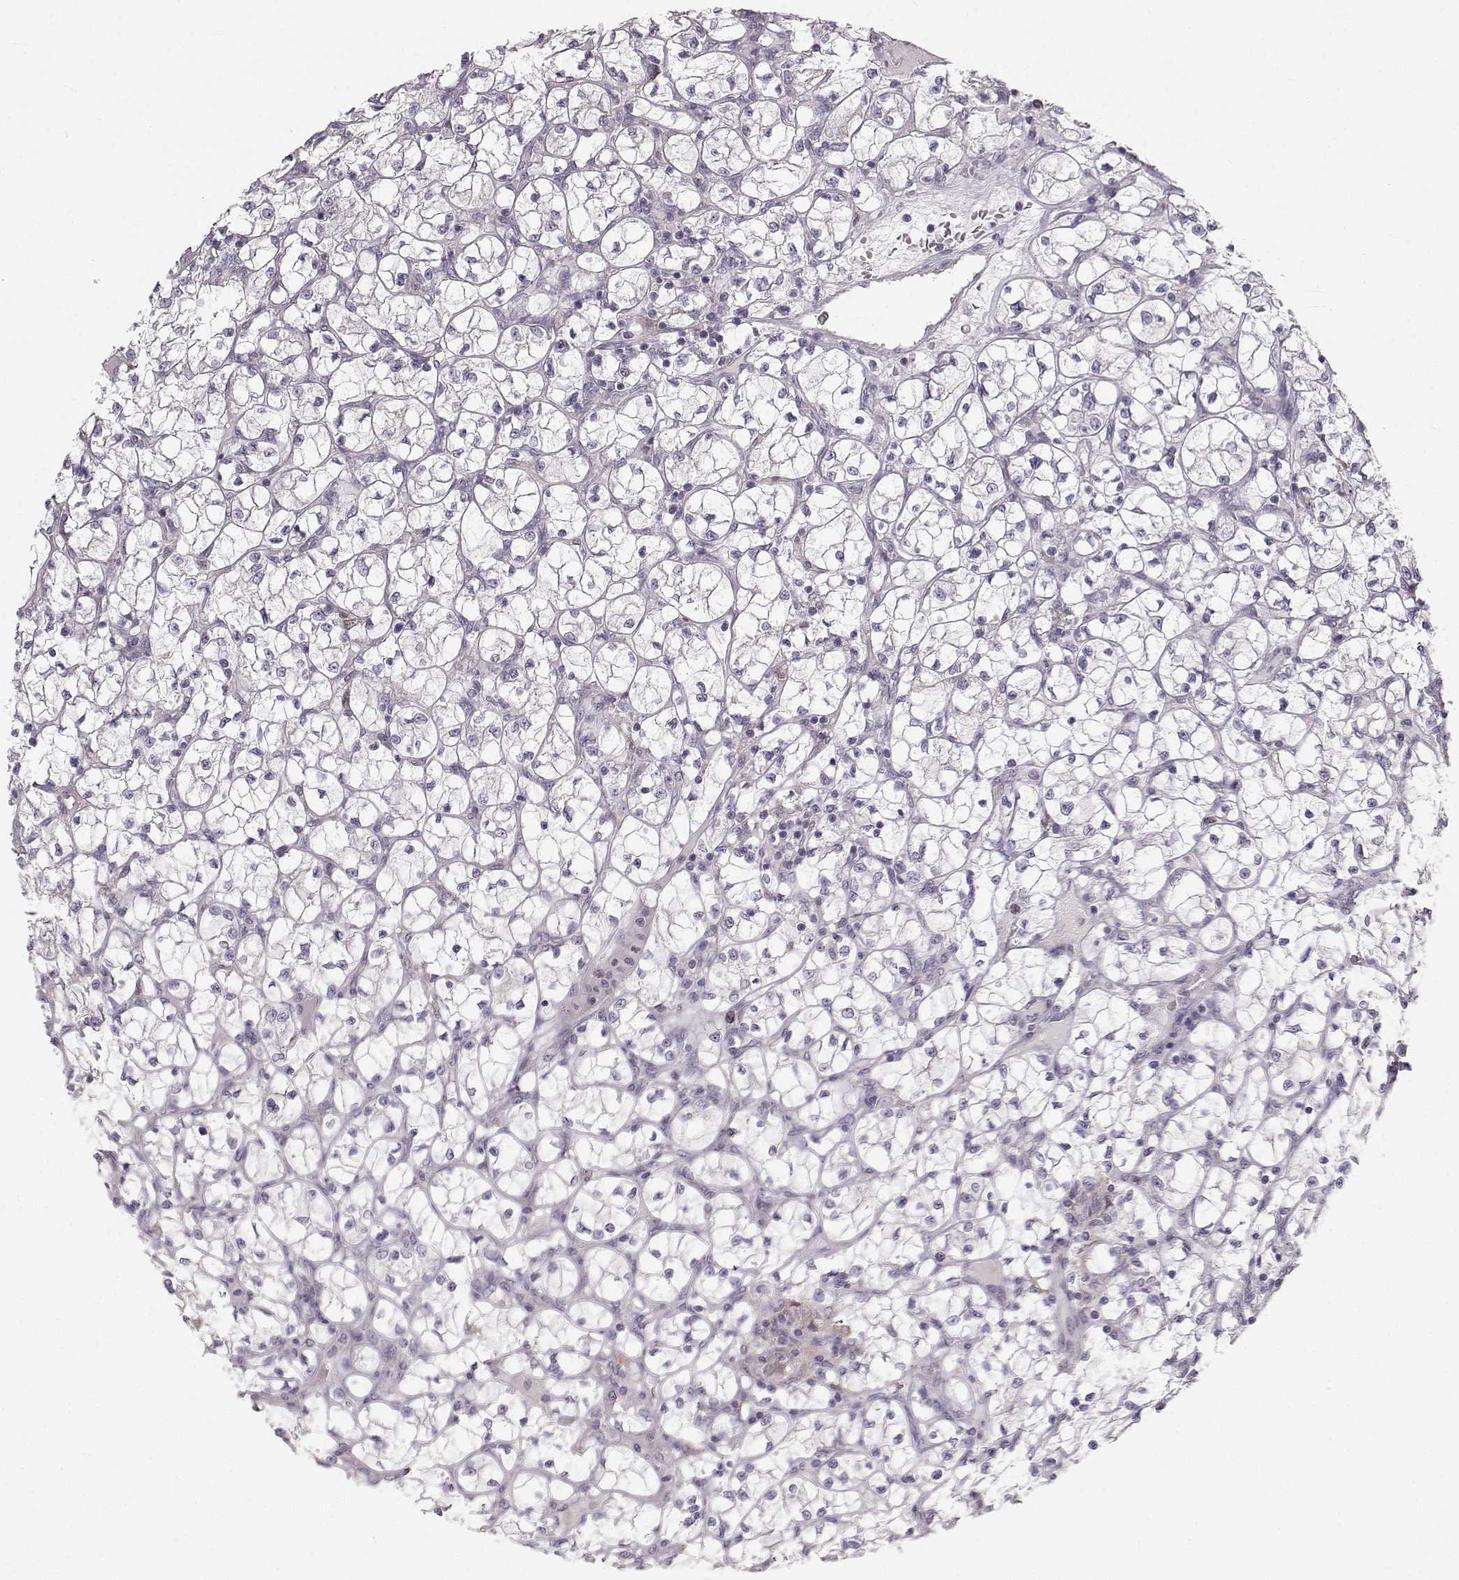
{"staining": {"intensity": "negative", "quantity": "none", "location": "none"}, "tissue": "renal cancer", "cell_type": "Tumor cells", "image_type": "cancer", "snomed": [{"axis": "morphology", "description": "Adenocarcinoma, NOS"}, {"axis": "topography", "description": "Kidney"}], "caption": "Image shows no significant protein positivity in tumor cells of adenocarcinoma (renal).", "gene": "RUNDC3A", "patient": {"sex": "female", "age": 64}}